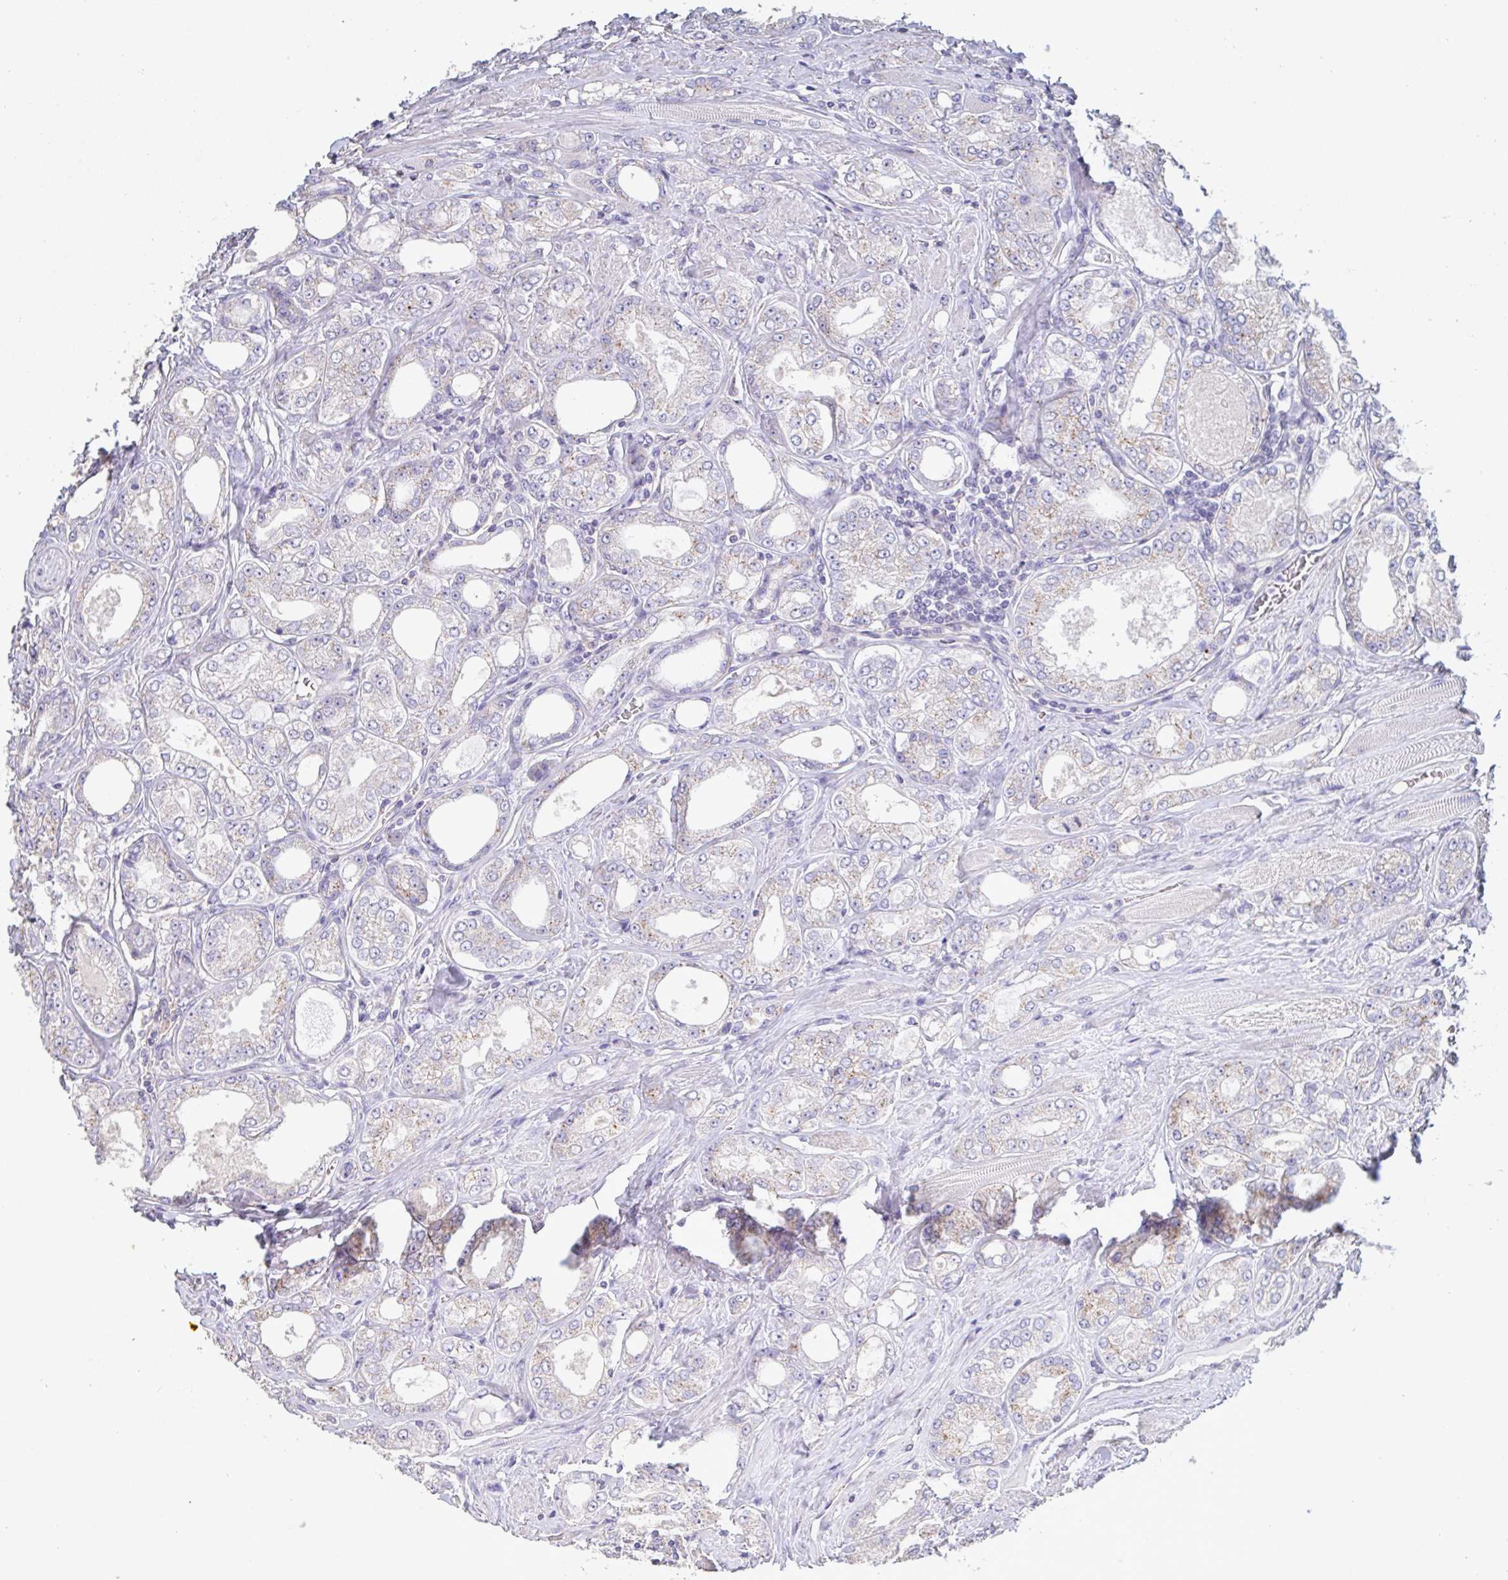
{"staining": {"intensity": "negative", "quantity": "none", "location": "none"}, "tissue": "prostate cancer", "cell_type": "Tumor cells", "image_type": "cancer", "snomed": [{"axis": "morphology", "description": "Adenocarcinoma, High grade"}, {"axis": "topography", "description": "Prostate"}], "caption": "This is a image of immunohistochemistry (IHC) staining of prostate cancer, which shows no expression in tumor cells. Brightfield microscopy of immunohistochemistry (IHC) stained with DAB (3,3'-diaminobenzidine) (brown) and hematoxylin (blue), captured at high magnification.", "gene": "CHMP5", "patient": {"sex": "male", "age": 68}}